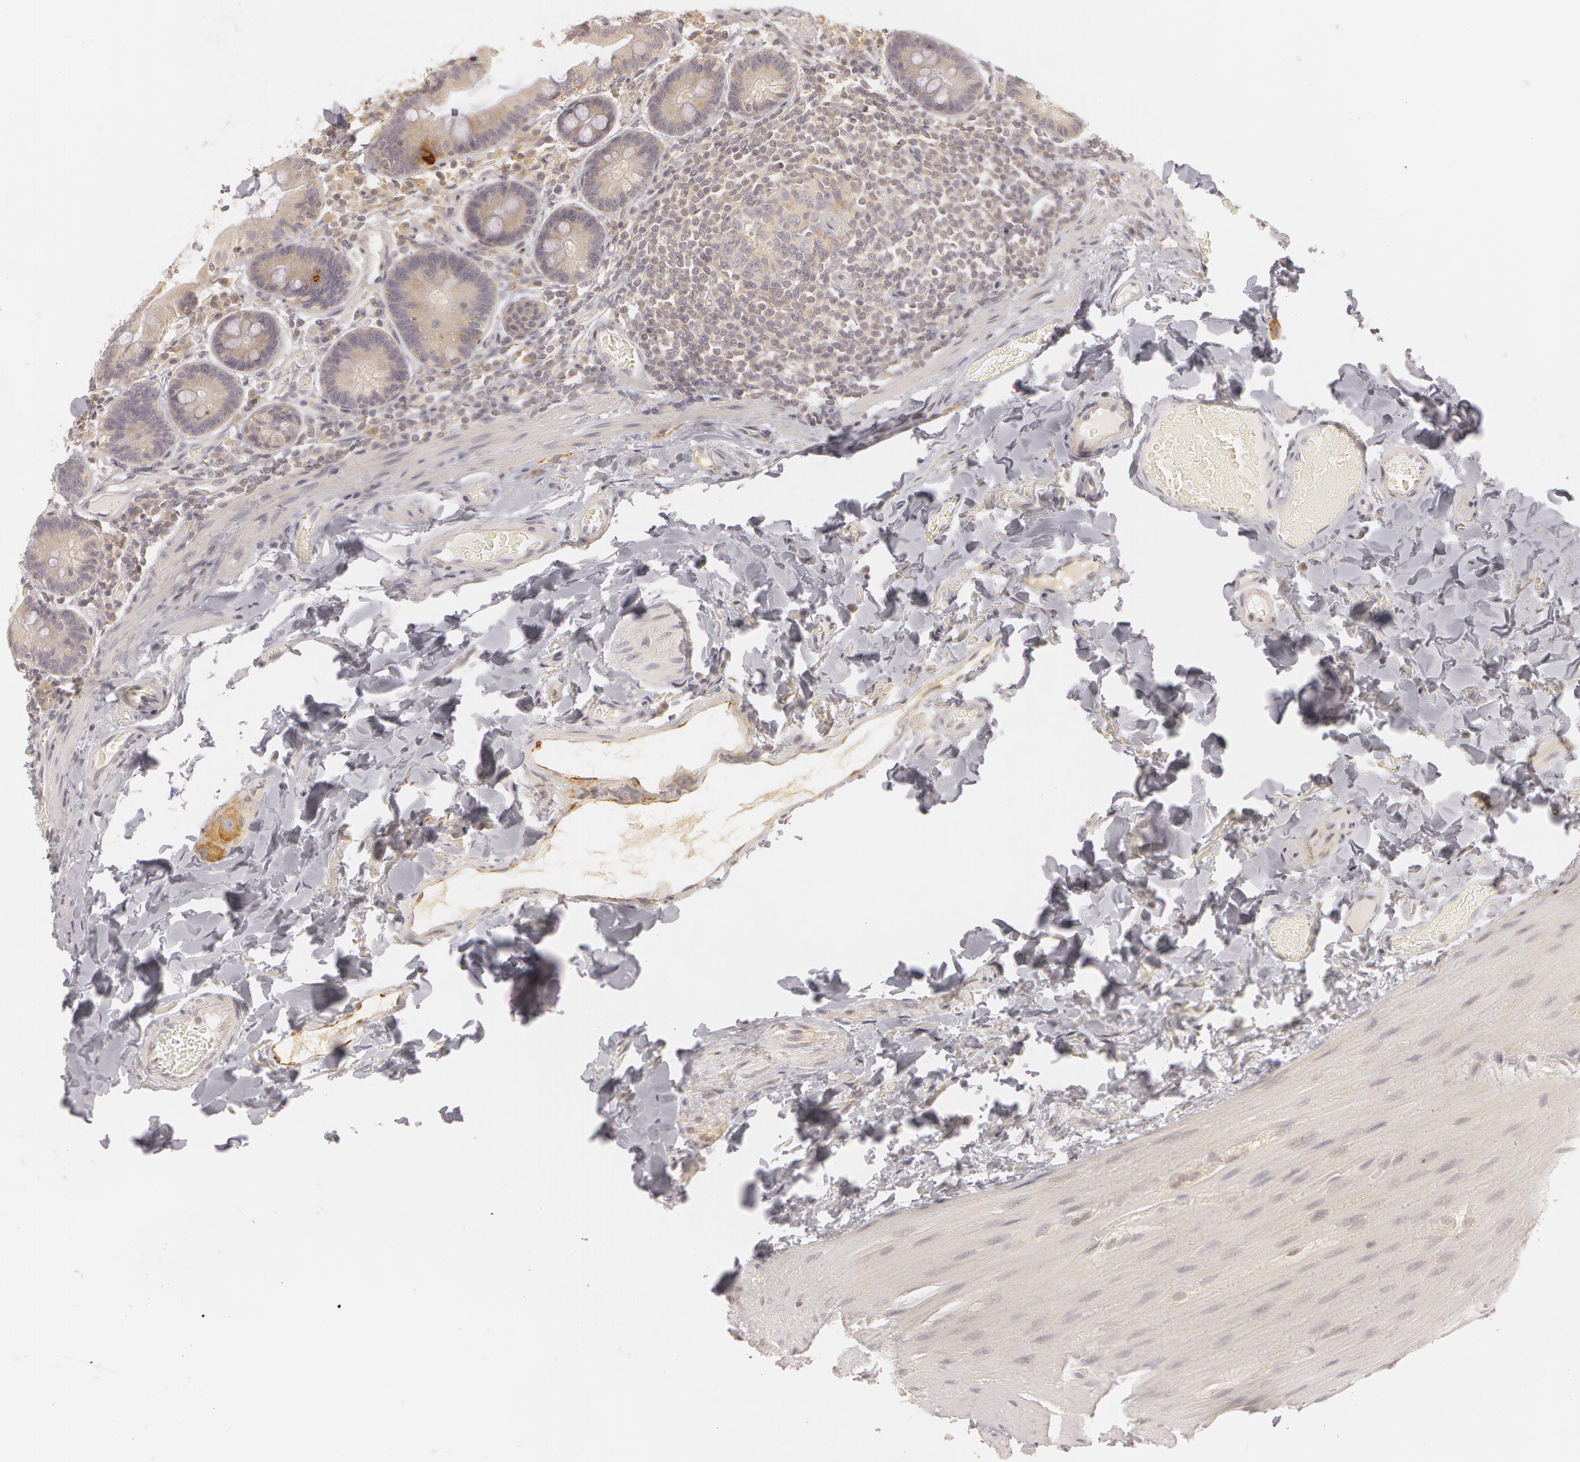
{"staining": {"intensity": "weak", "quantity": "25%-75%", "location": "cytoplasmic/membranous"}, "tissue": "duodenum", "cell_type": "Glandular cells", "image_type": "normal", "snomed": [{"axis": "morphology", "description": "Normal tissue, NOS"}, {"axis": "topography", "description": "Duodenum"}], "caption": "An immunohistochemistry (IHC) micrograph of normal tissue is shown. Protein staining in brown labels weak cytoplasmic/membranous positivity in duodenum within glandular cells.", "gene": "RALGAPA1", "patient": {"sex": "male", "age": 66}}